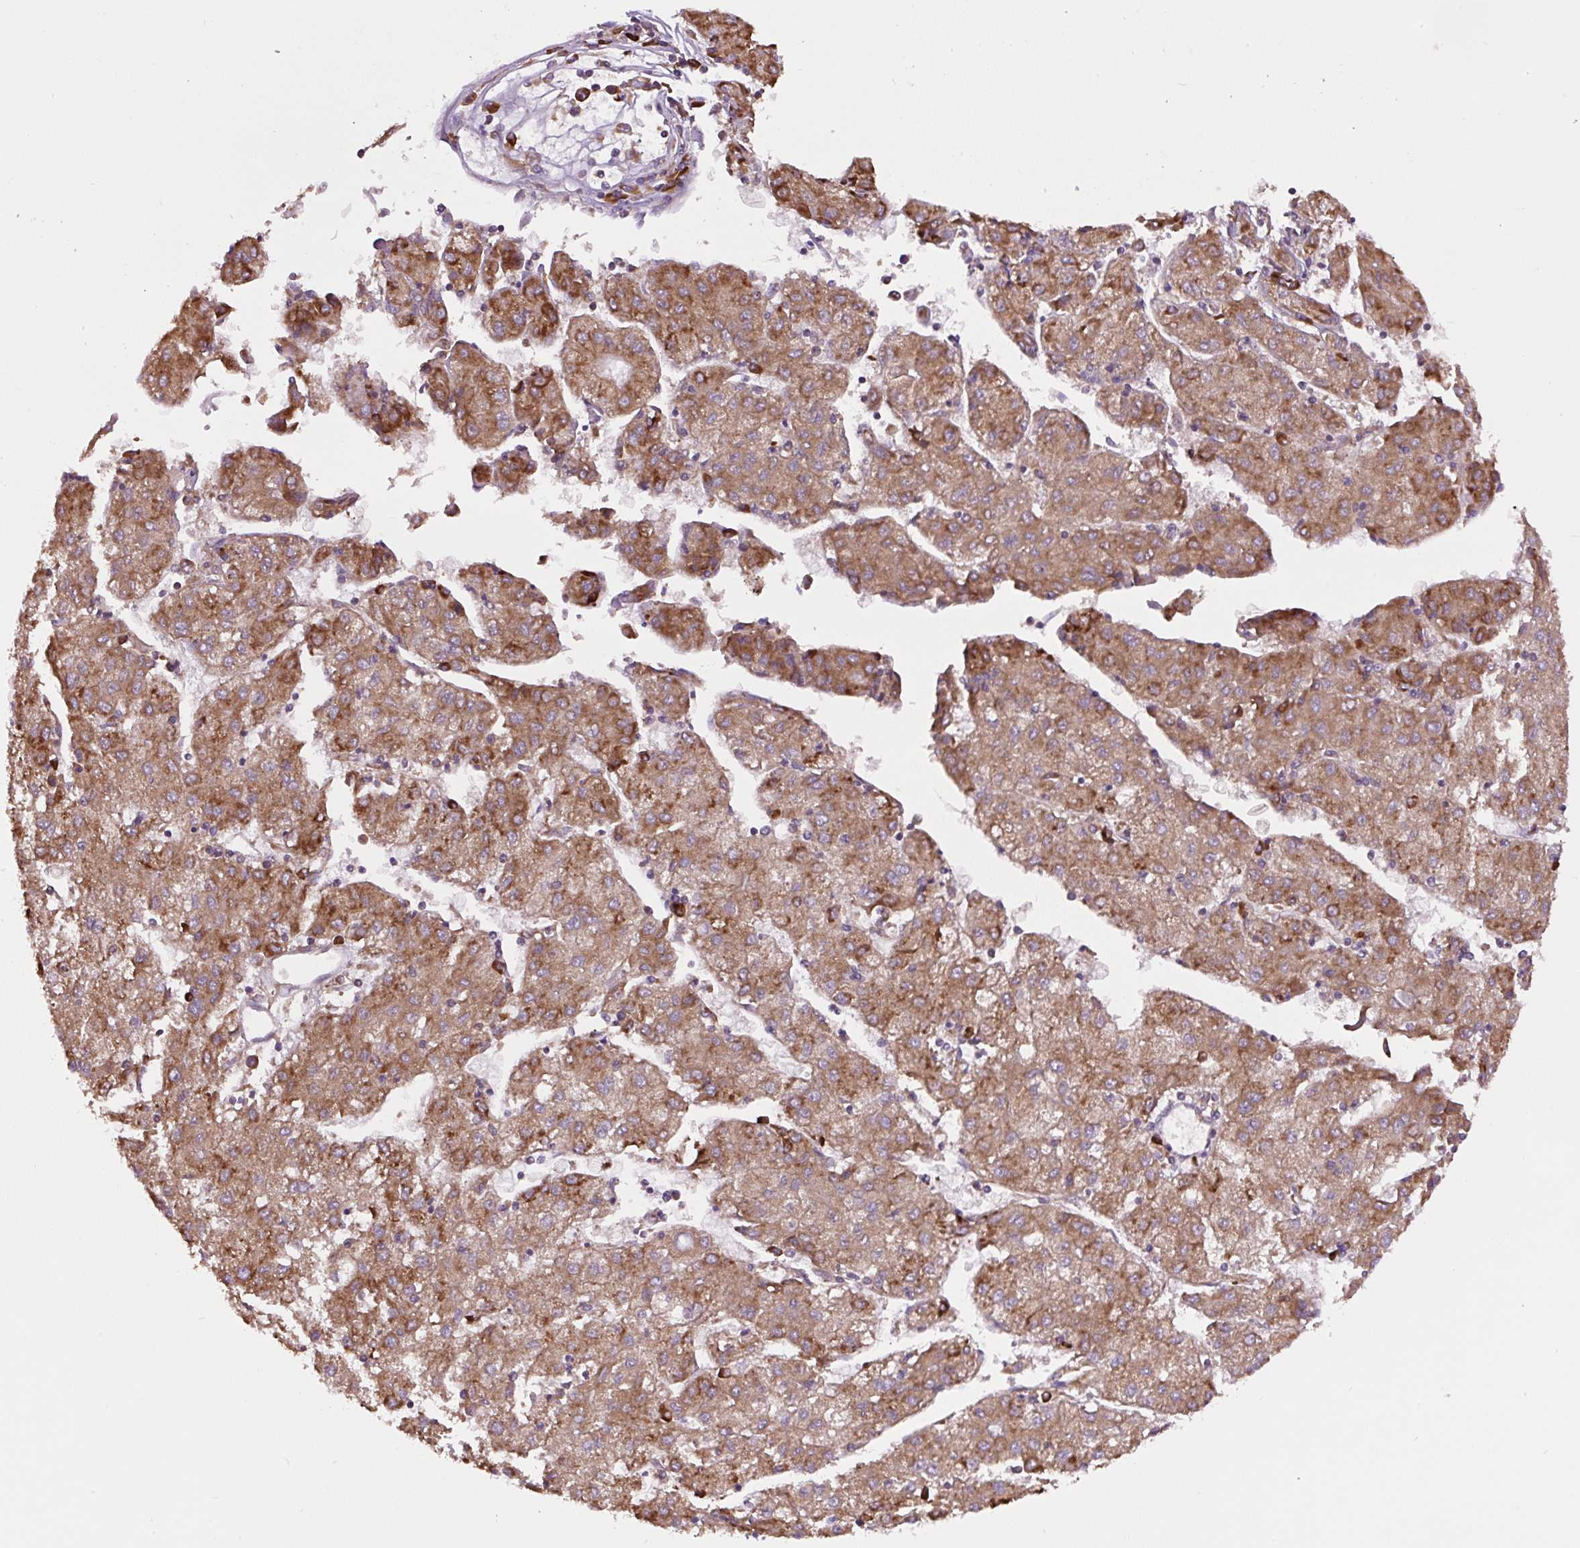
{"staining": {"intensity": "moderate", "quantity": ">75%", "location": "cytoplasmic/membranous"}, "tissue": "liver cancer", "cell_type": "Tumor cells", "image_type": "cancer", "snomed": [{"axis": "morphology", "description": "Carcinoma, Hepatocellular, NOS"}, {"axis": "topography", "description": "Liver"}], "caption": "IHC image of neoplastic tissue: liver cancer (hepatocellular carcinoma) stained using immunohistochemistry displays medium levels of moderate protein expression localized specifically in the cytoplasmic/membranous of tumor cells, appearing as a cytoplasmic/membranous brown color.", "gene": "RPS23", "patient": {"sex": "male", "age": 72}}